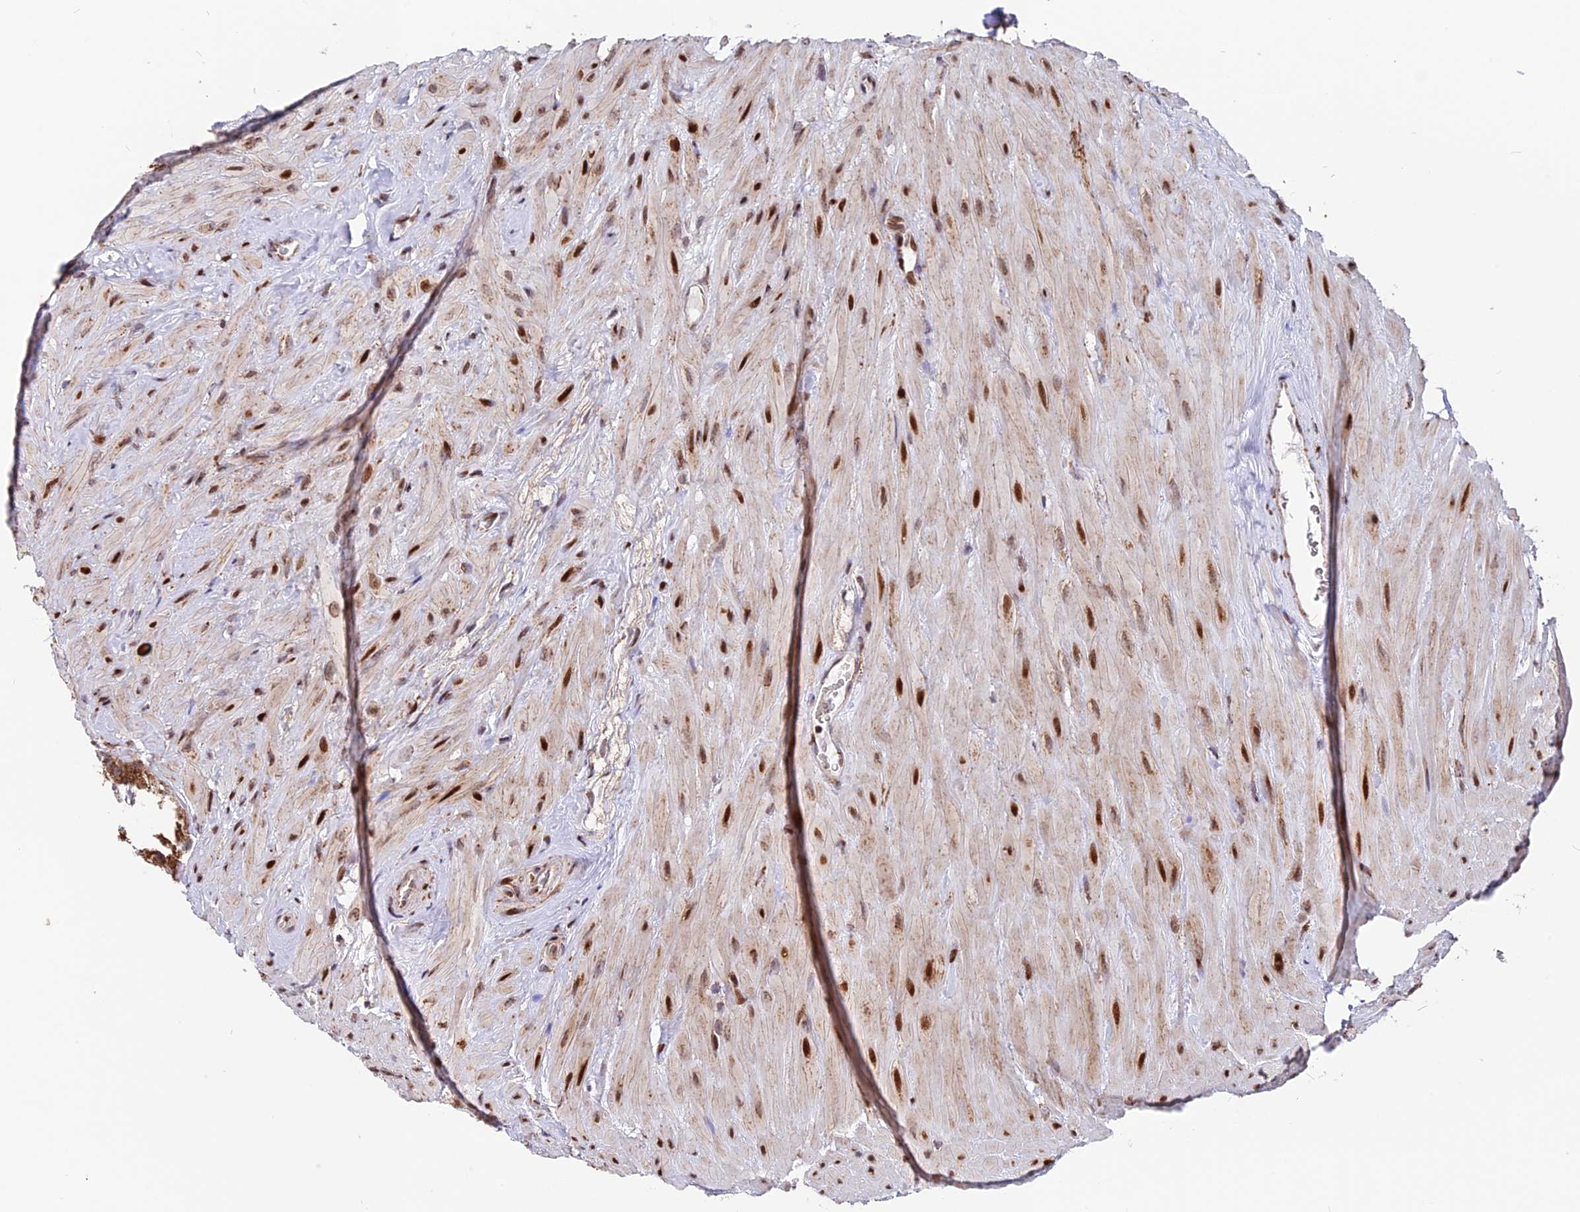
{"staining": {"intensity": "strong", "quantity": ">75%", "location": "nuclear"}, "tissue": "seminal vesicle", "cell_type": "Glandular cells", "image_type": "normal", "snomed": [{"axis": "morphology", "description": "Normal tissue, NOS"}, {"axis": "topography", "description": "Seminal veicle"}, {"axis": "topography", "description": "Peripheral nerve tissue"}], "caption": "IHC image of unremarkable seminal vesicle: human seminal vesicle stained using immunohistochemistry (IHC) displays high levels of strong protein expression localized specifically in the nuclear of glandular cells, appearing as a nuclear brown color.", "gene": "FAM174C", "patient": {"sex": "male", "age": 67}}